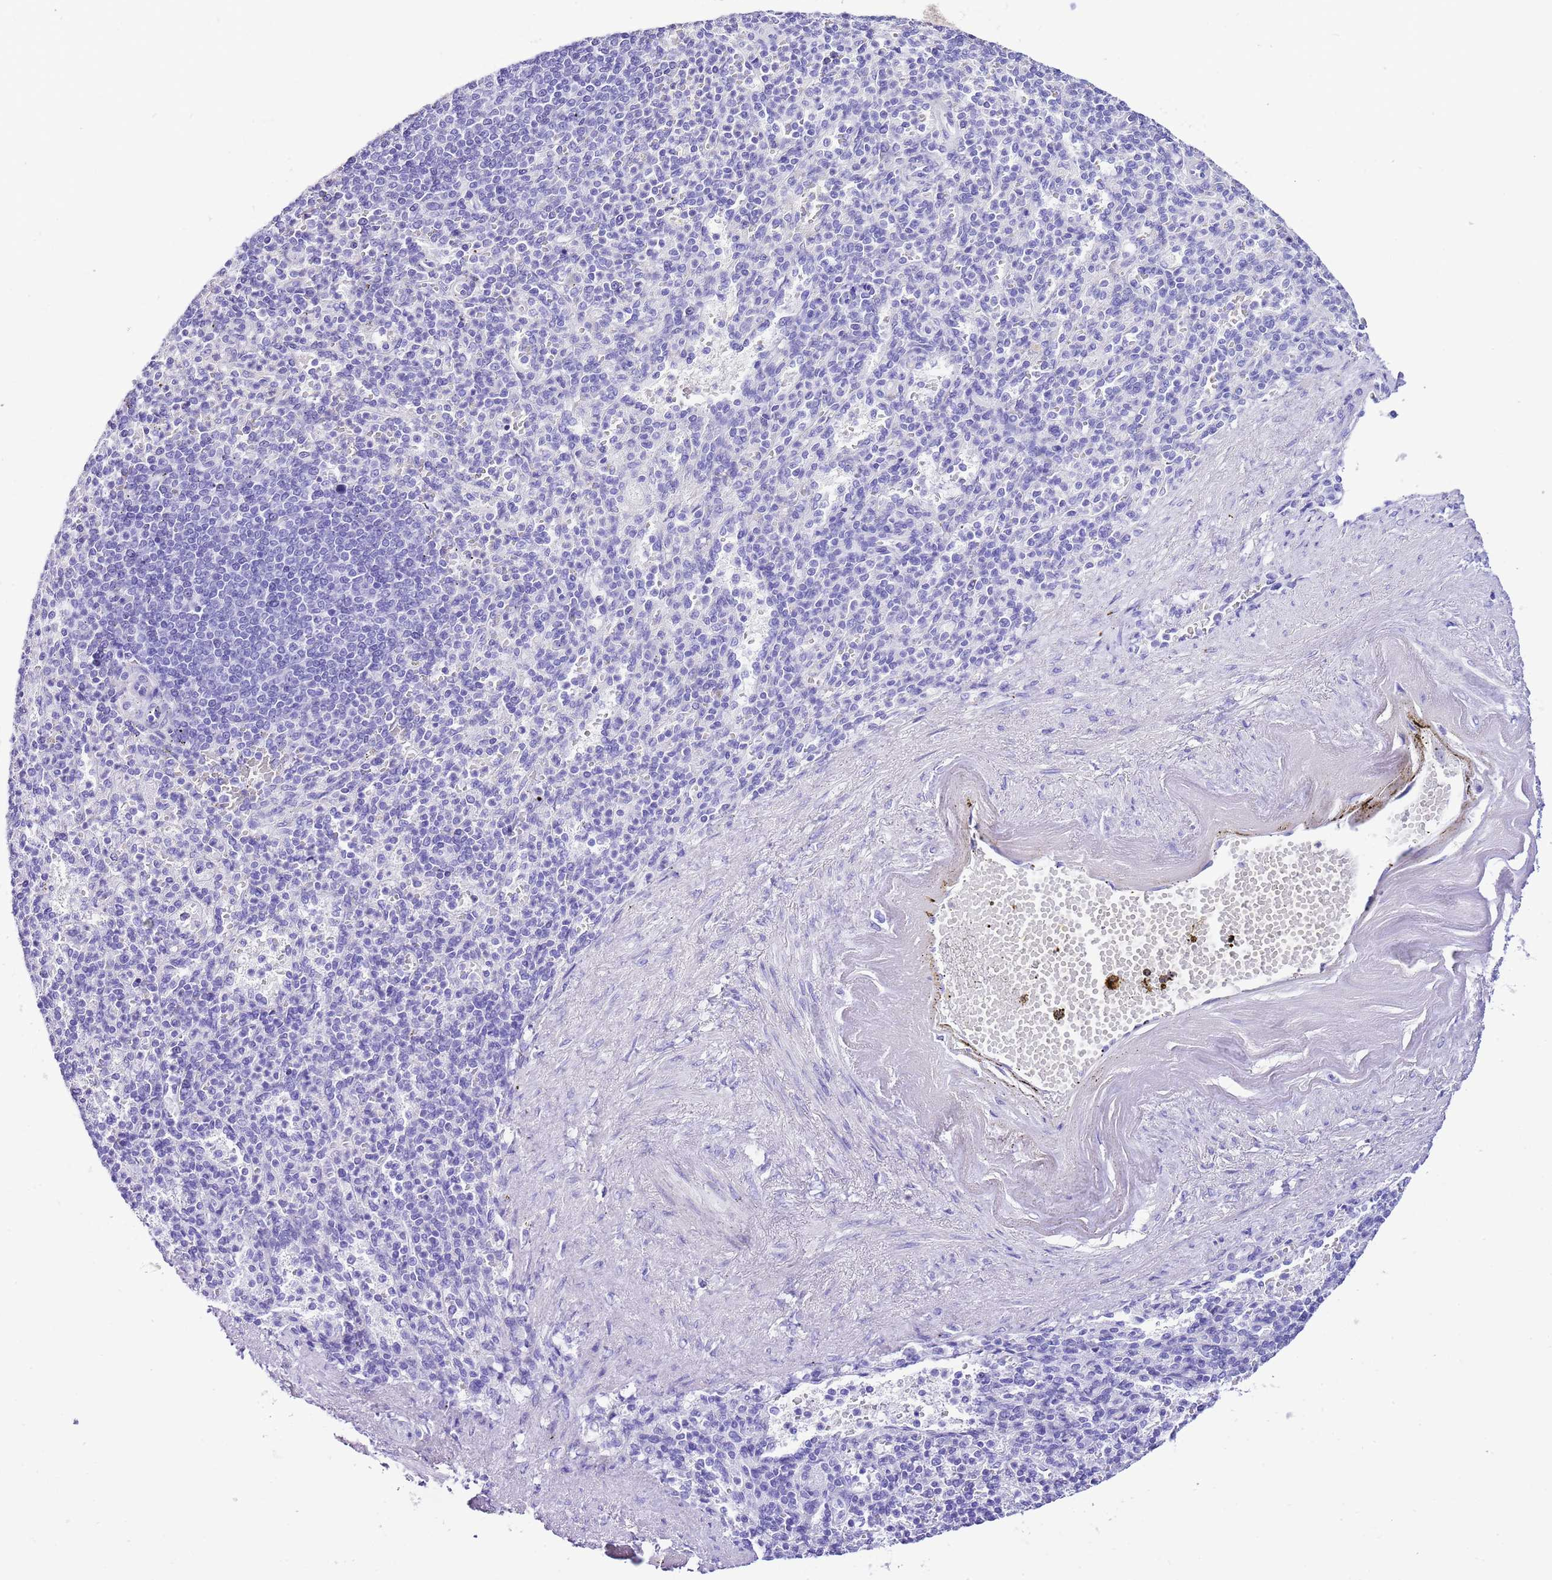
{"staining": {"intensity": "negative", "quantity": "none", "location": "none"}, "tissue": "spleen", "cell_type": "Cells in red pulp", "image_type": "normal", "snomed": [{"axis": "morphology", "description": "Normal tissue, NOS"}, {"axis": "topography", "description": "Spleen"}], "caption": "An immunohistochemistry image of unremarkable spleen is shown. There is no staining in cells in red pulp of spleen. (Brightfield microscopy of DAB (3,3'-diaminobenzidine) immunohistochemistry (IHC) at high magnification).", "gene": "KCNC1", "patient": {"sex": "female", "age": 74}}